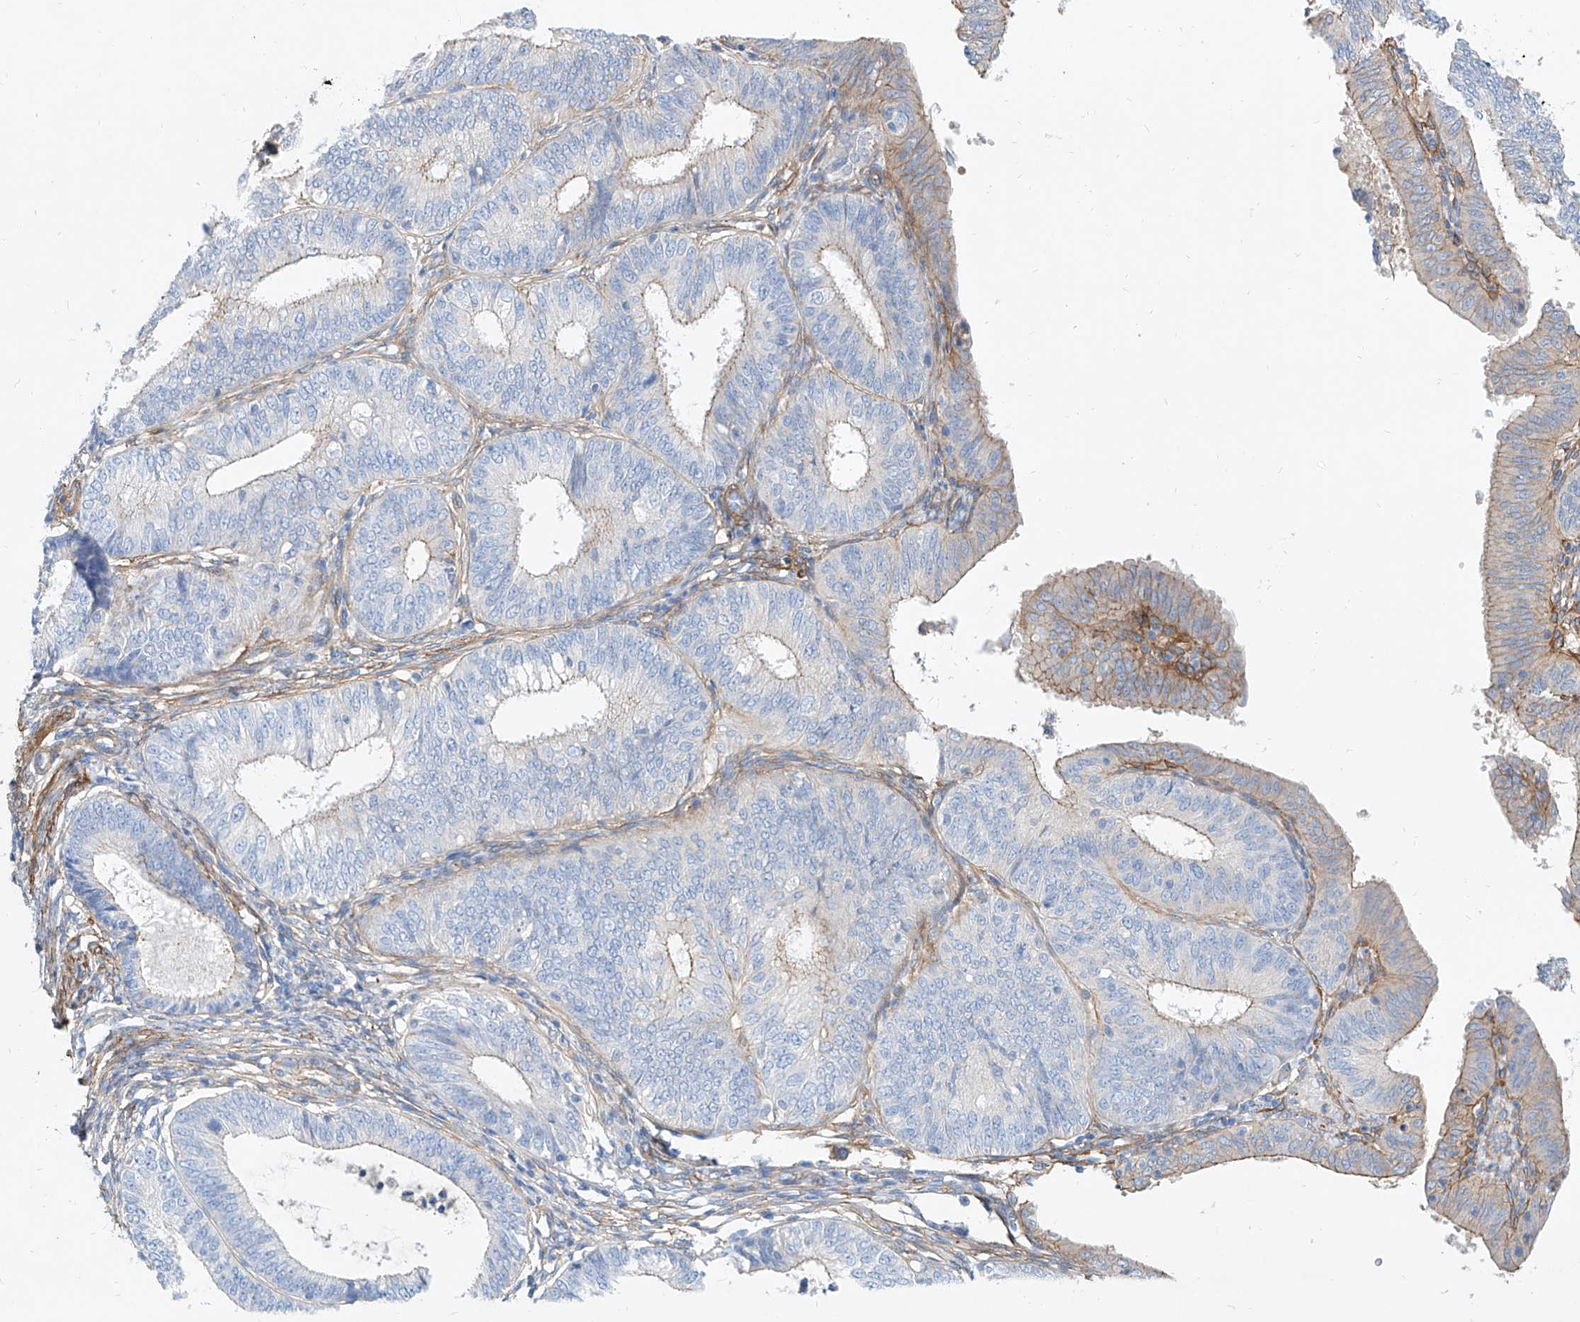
{"staining": {"intensity": "moderate", "quantity": "<25%", "location": "cytoplasmic/membranous"}, "tissue": "endometrial cancer", "cell_type": "Tumor cells", "image_type": "cancer", "snomed": [{"axis": "morphology", "description": "Adenocarcinoma, NOS"}, {"axis": "topography", "description": "Endometrium"}], "caption": "Endometrial adenocarcinoma was stained to show a protein in brown. There is low levels of moderate cytoplasmic/membranous staining in approximately <25% of tumor cells.", "gene": "TAS2R60", "patient": {"sex": "female", "age": 51}}